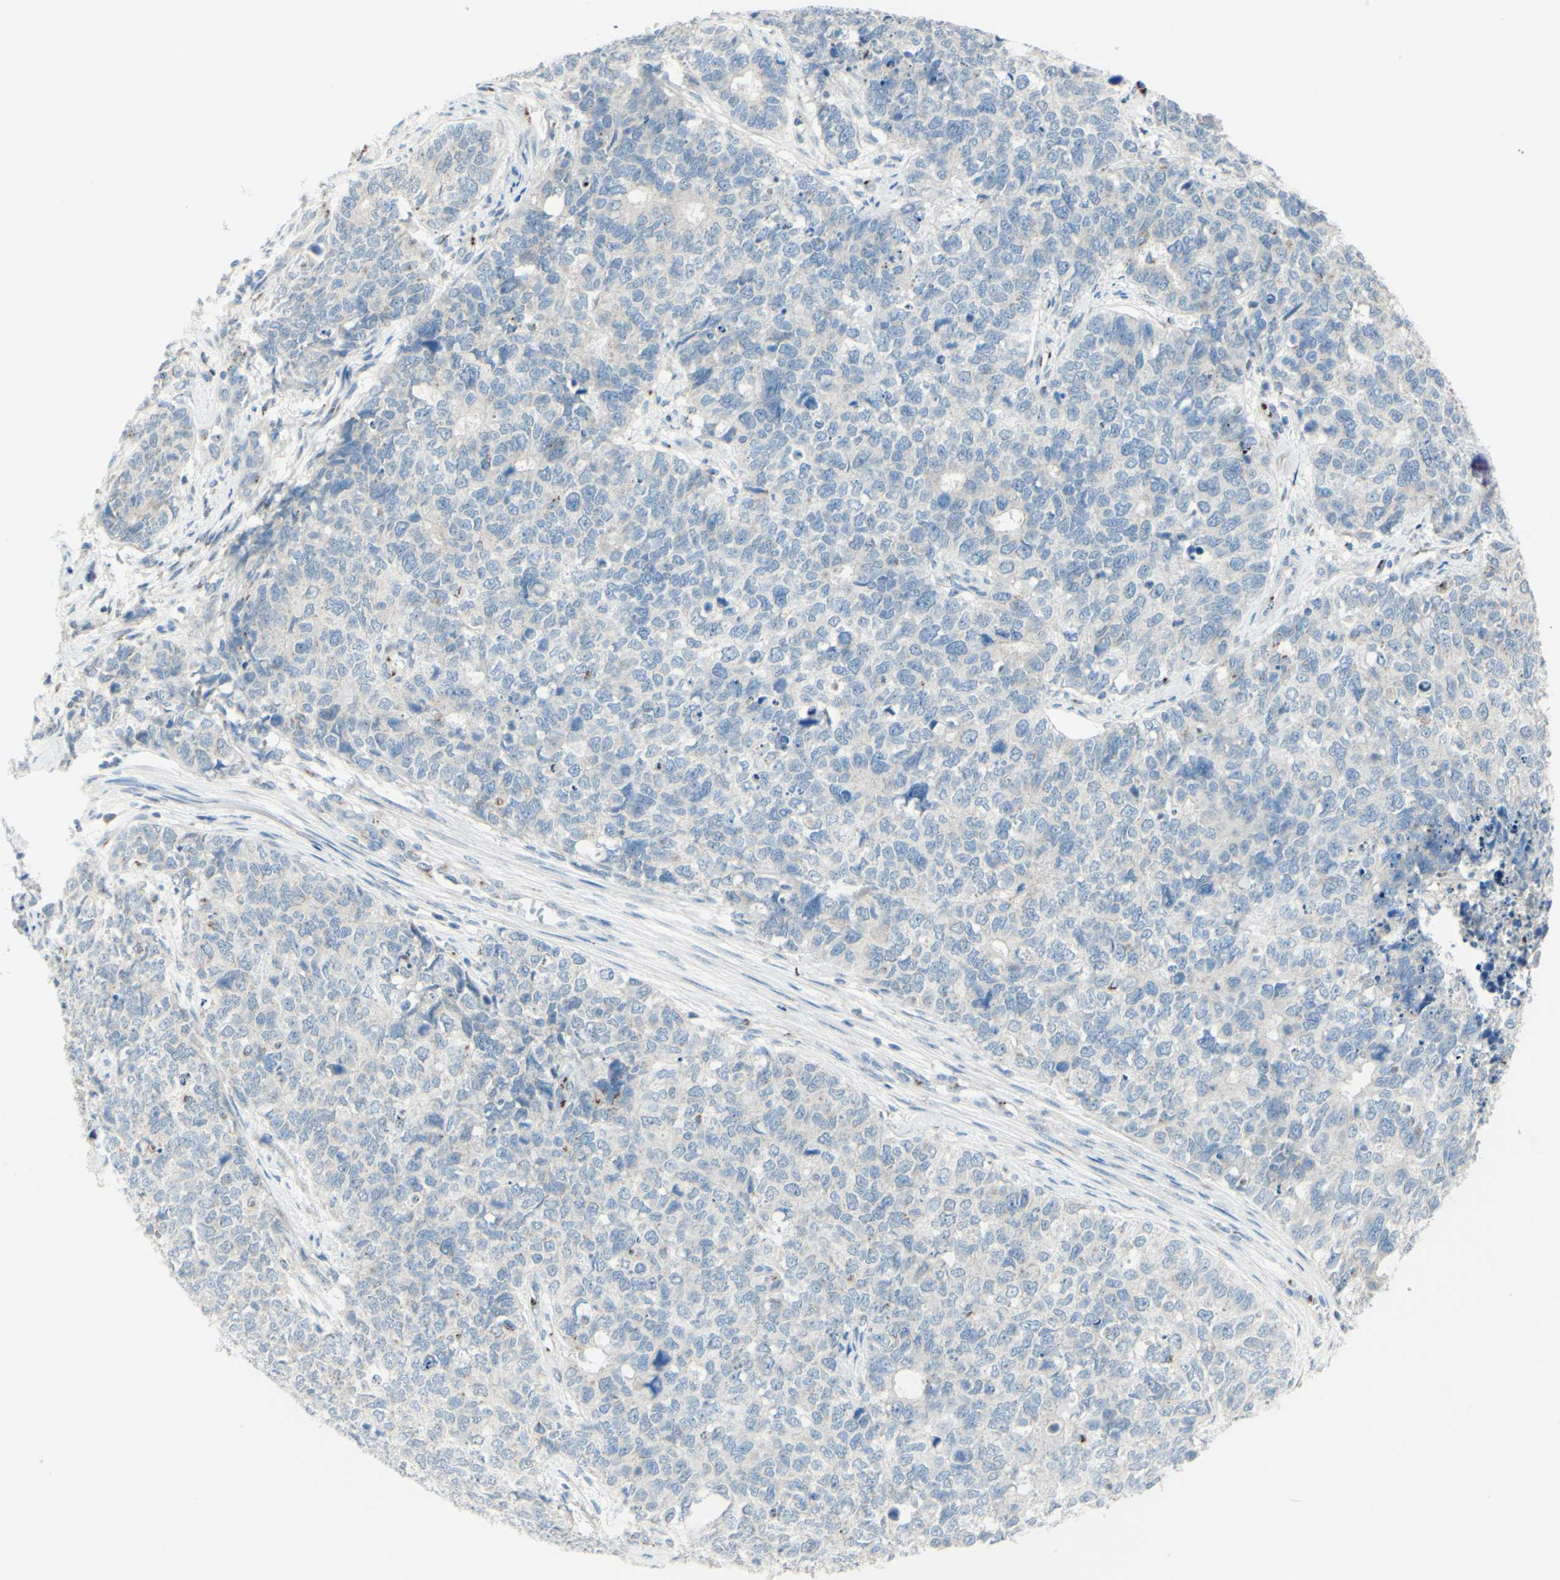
{"staining": {"intensity": "negative", "quantity": "none", "location": "none"}, "tissue": "cervical cancer", "cell_type": "Tumor cells", "image_type": "cancer", "snomed": [{"axis": "morphology", "description": "Squamous cell carcinoma, NOS"}, {"axis": "topography", "description": "Cervix"}], "caption": "Histopathology image shows no protein positivity in tumor cells of cervical cancer (squamous cell carcinoma) tissue.", "gene": "B4GALT1", "patient": {"sex": "female", "age": 63}}